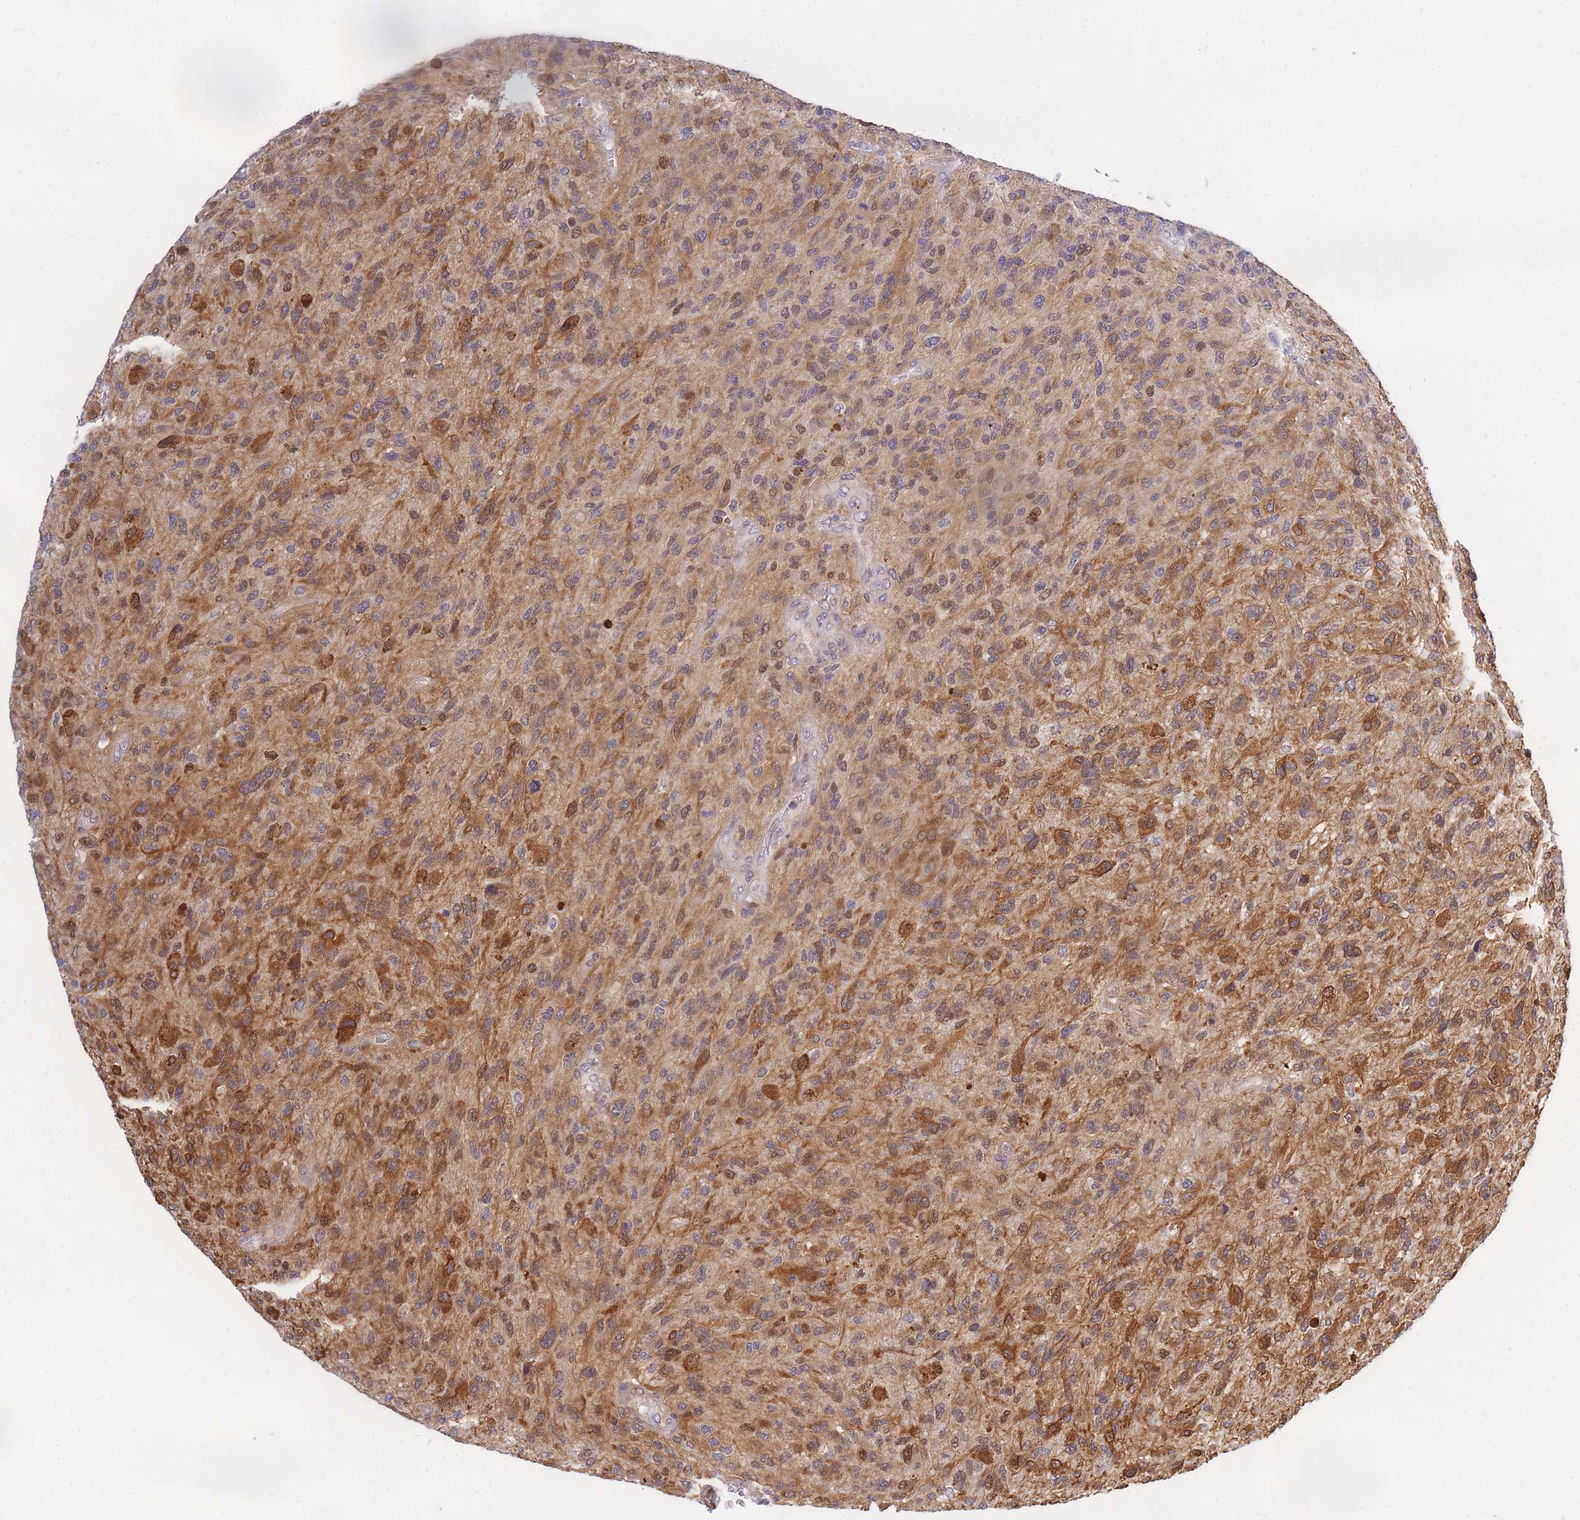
{"staining": {"intensity": "moderate", "quantity": ">75%", "location": "cytoplasmic/membranous,nuclear"}, "tissue": "glioma", "cell_type": "Tumor cells", "image_type": "cancer", "snomed": [{"axis": "morphology", "description": "Glioma, malignant, High grade"}, {"axis": "topography", "description": "Brain"}], "caption": "IHC (DAB (3,3'-diaminobenzidine)) staining of human glioma shows moderate cytoplasmic/membranous and nuclear protein staining in about >75% of tumor cells. (DAB IHC with brightfield microscopy, high magnification).", "gene": "CRACD", "patient": {"sex": "male", "age": 47}}